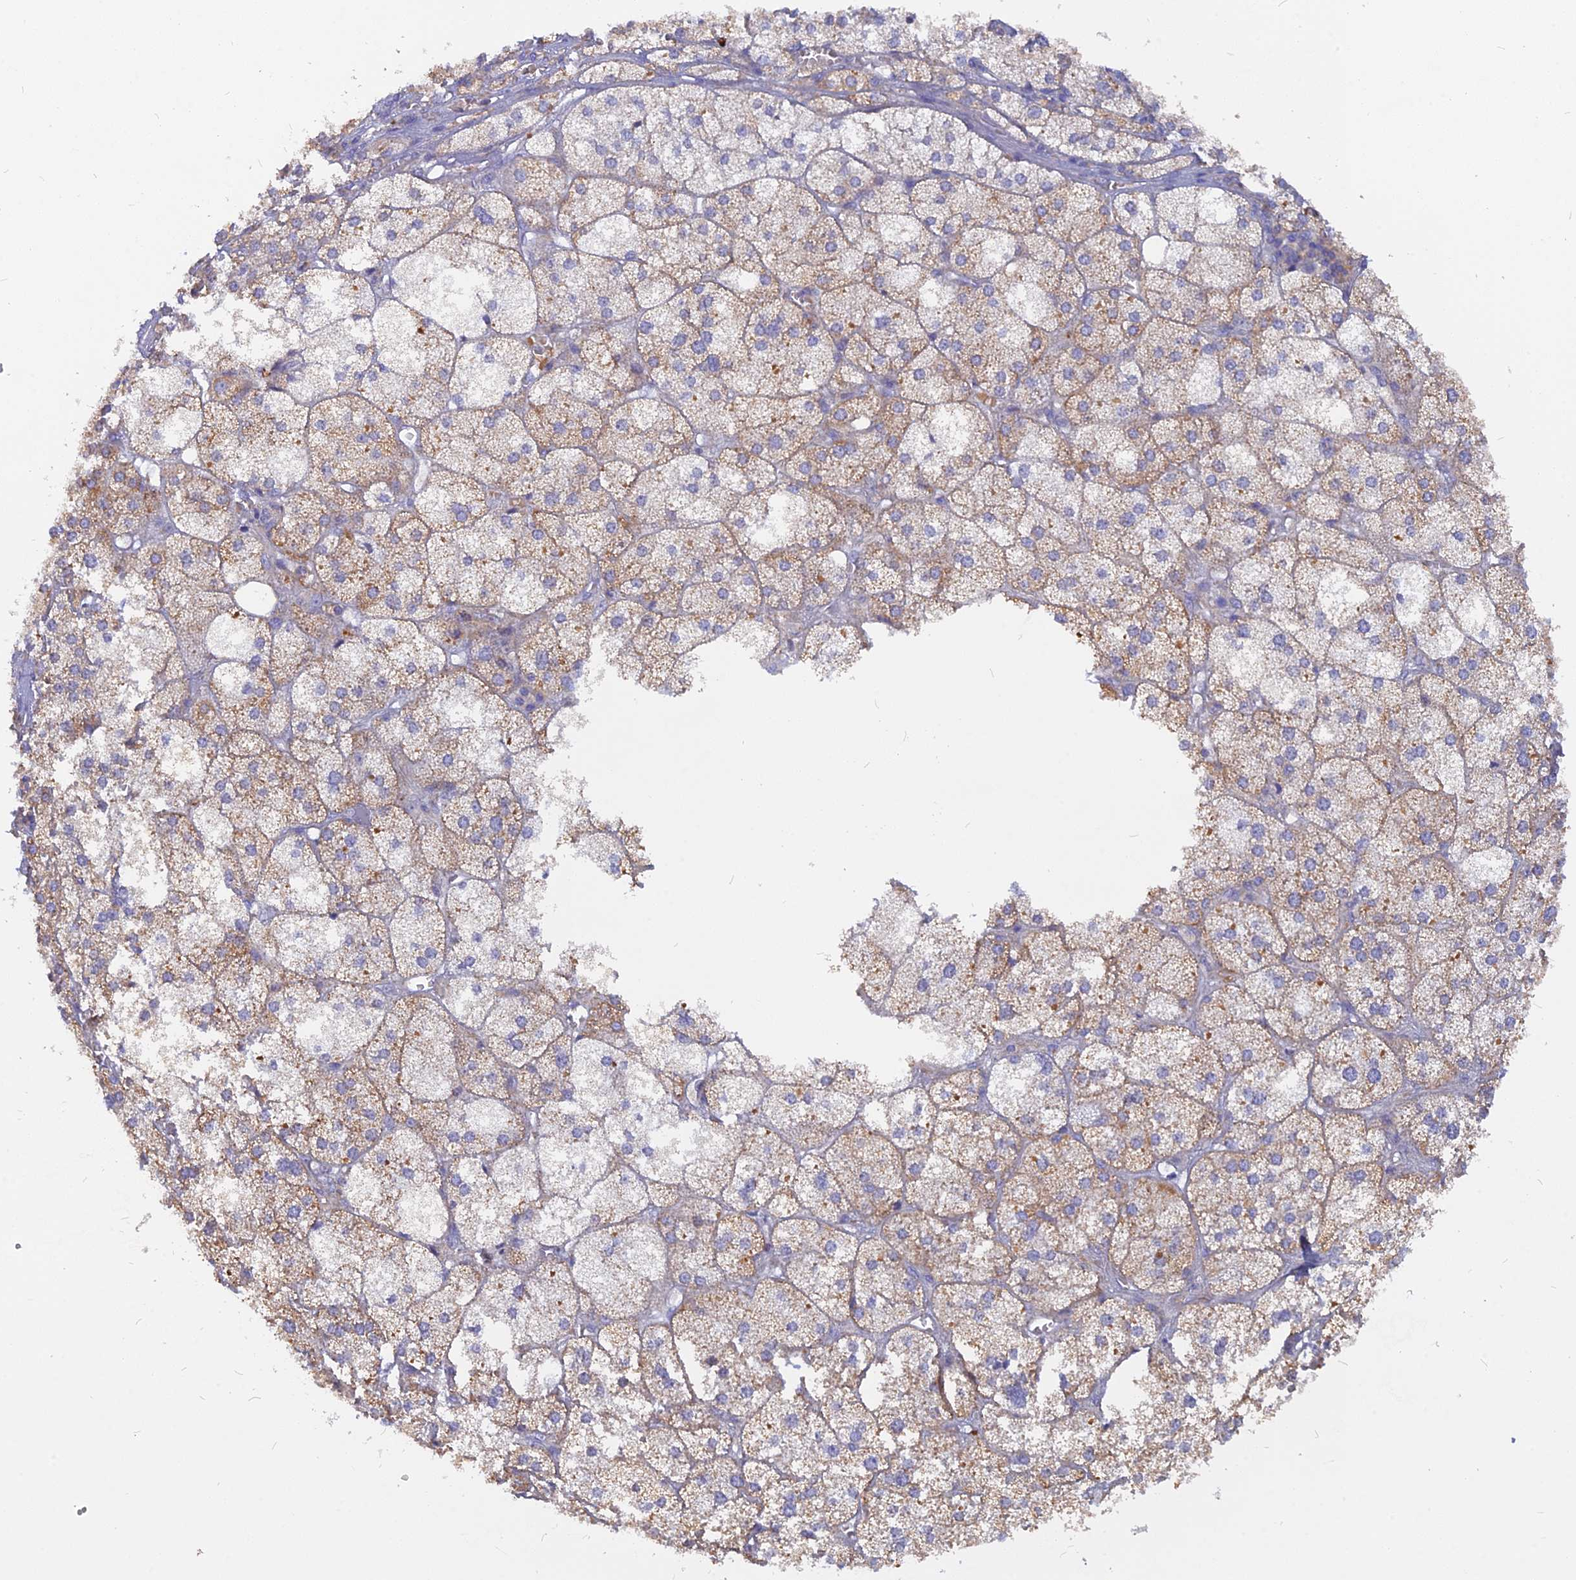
{"staining": {"intensity": "strong", "quantity": "25%-75%", "location": "cytoplasmic/membranous"}, "tissue": "adrenal gland", "cell_type": "Glandular cells", "image_type": "normal", "snomed": [{"axis": "morphology", "description": "Normal tissue, NOS"}, {"axis": "topography", "description": "Adrenal gland"}], "caption": "Benign adrenal gland demonstrates strong cytoplasmic/membranous positivity in approximately 25%-75% of glandular cells Immunohistochemistry (ihc) stains the protein of interest in brown and the nuclei are stained blue..", "gene": "CACNA1B", "patient": {"sex": "female", "age": 61}}